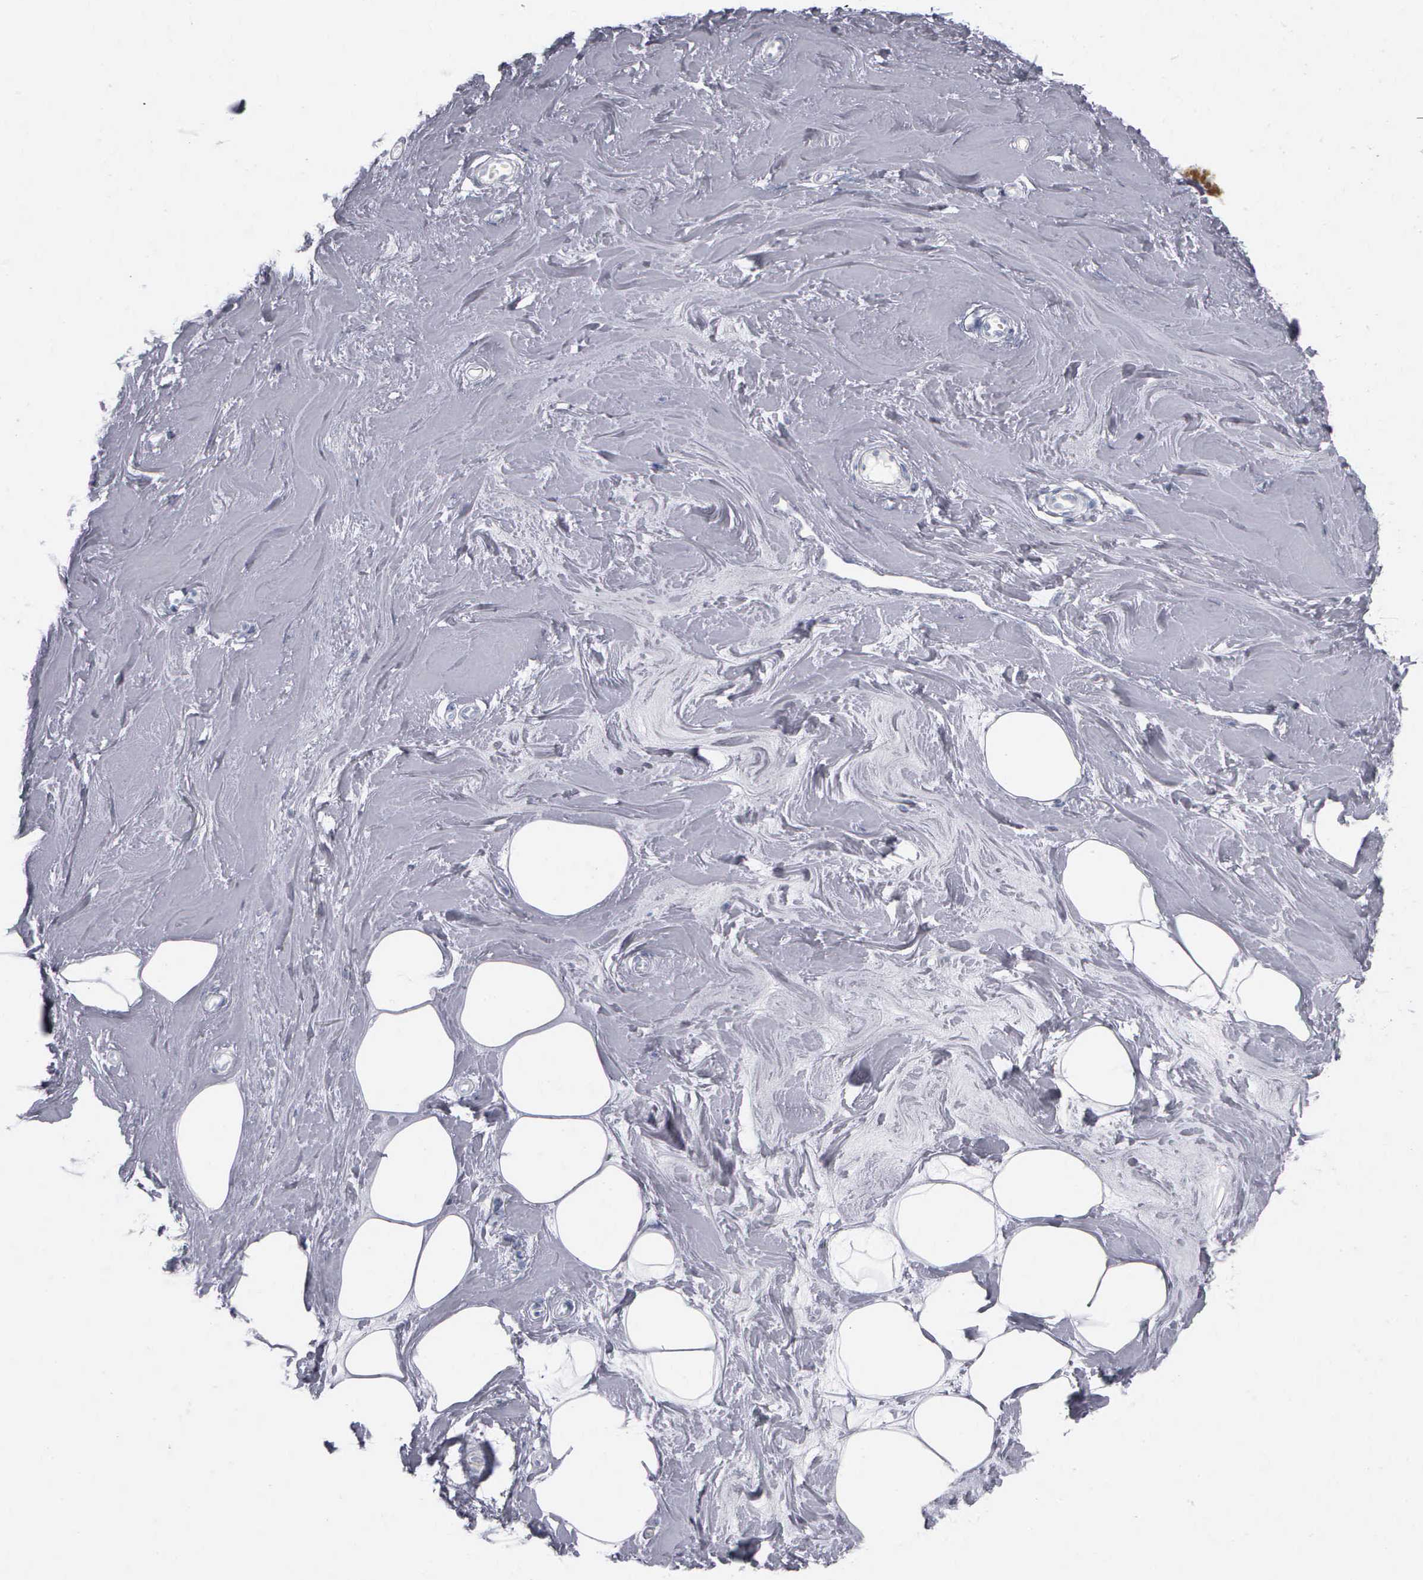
{"staining": {"intensity": "negative", "quantity": "none", "location": "none"}, "tissue": "breast", "cell_type": "Adipocytes", "image_type": "normal", "snomed": [{"axis": "morphology", "description": "Normal tissue, NOS"}, {"axis": "topography", "description": "Breast"}], "caption": "Human breast stained for a protein using immunohistochemistry (IHC) demonstrates no staining in adipocytes.", "gene": "NKX2", "patient": {"sex": "female", "age": 44}}